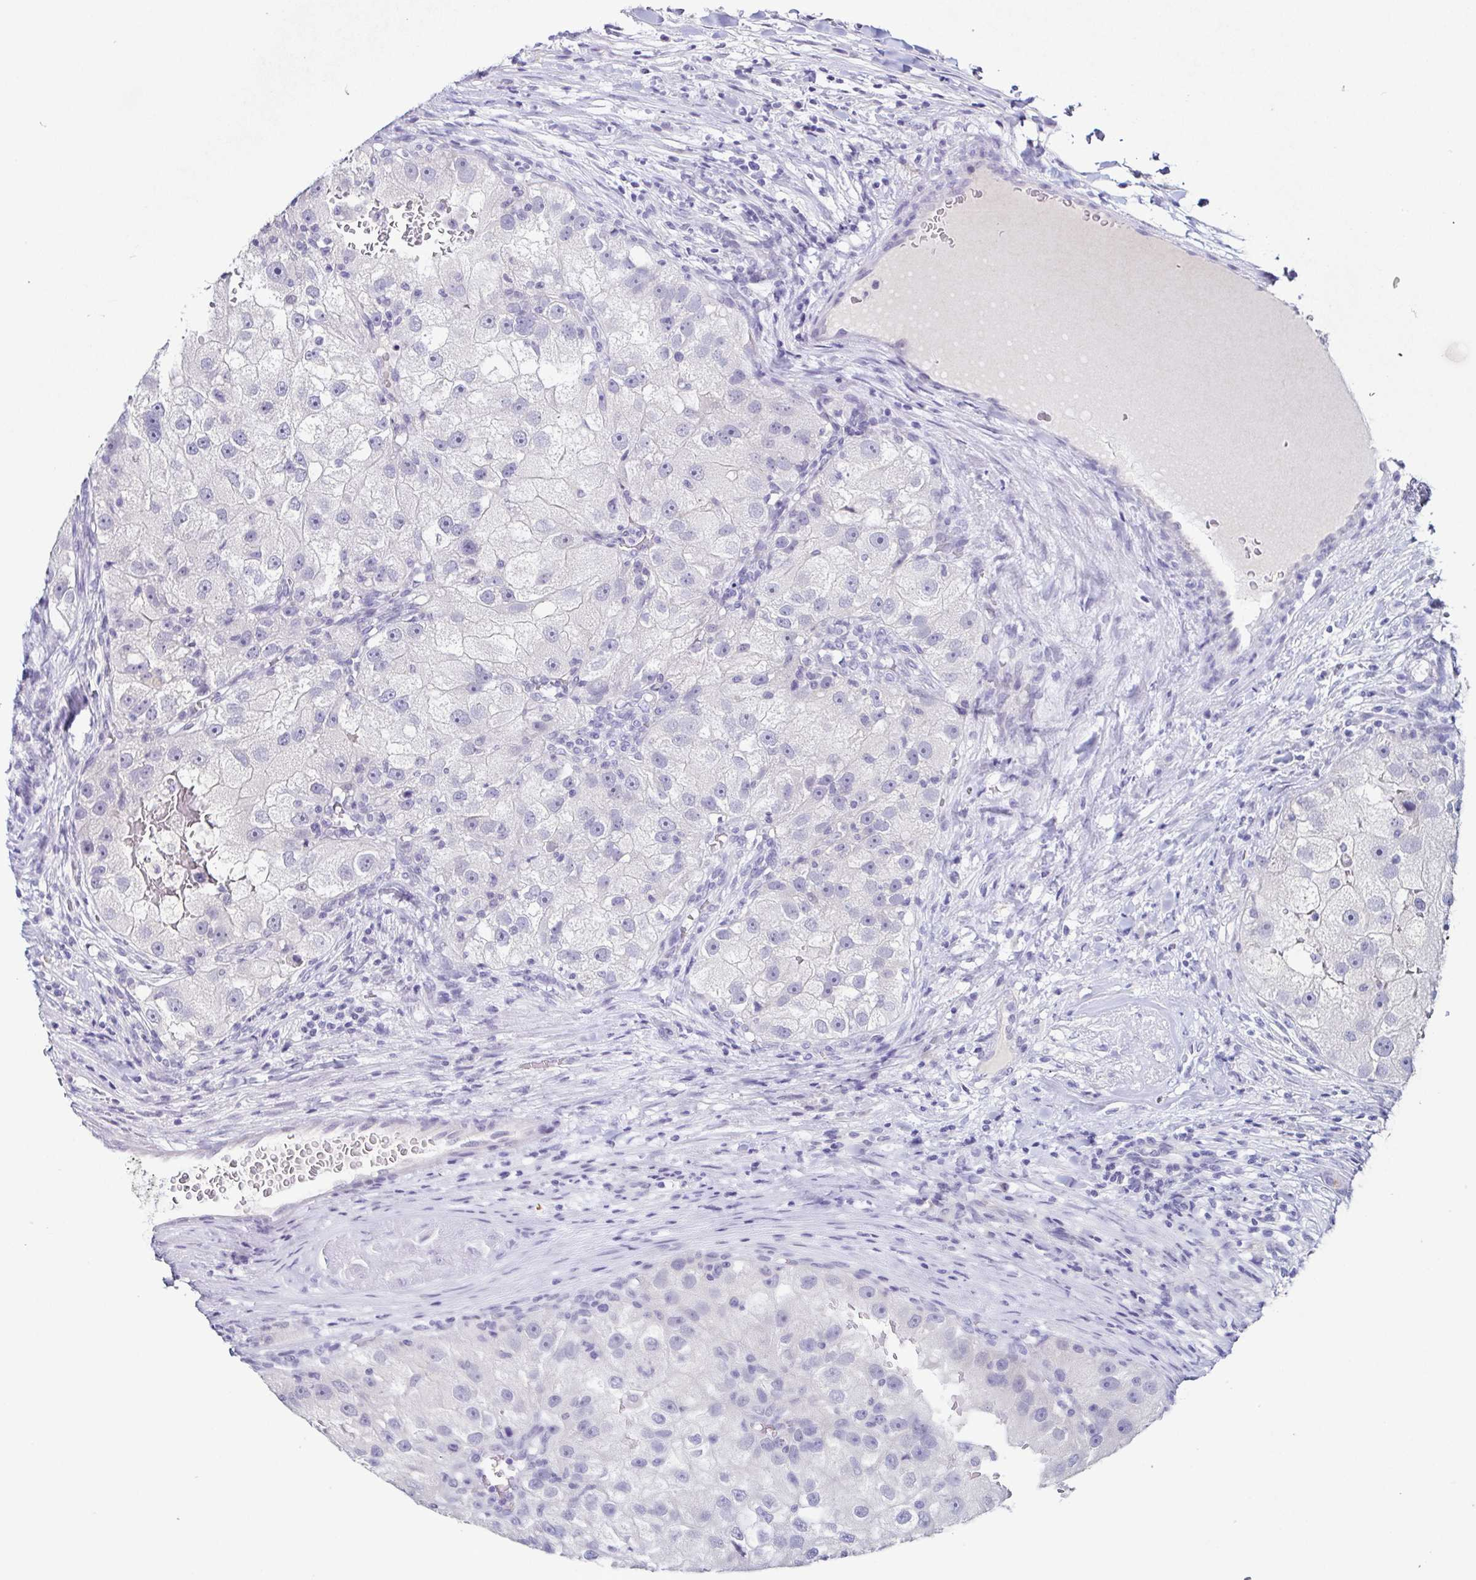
{"staining": {"intensity": "negative", "quantity": "none", "location": "none"}, "tissue": "renal cancer", "cell_type": "Tumor cells", "image_type": "cancer", "snomed": [{"axis": "morphology", "description": "Adenocarcinoma, NOS"}, {"axis": "topography", "description": "Kidney"}], "caption": "DAB immunohistochemical staining of human renal cancer (adenocarcinoma) exhibits no significant staining in tumor cells.", "gene": "TP73", "patient": {"sex": "male", "age": 63}}